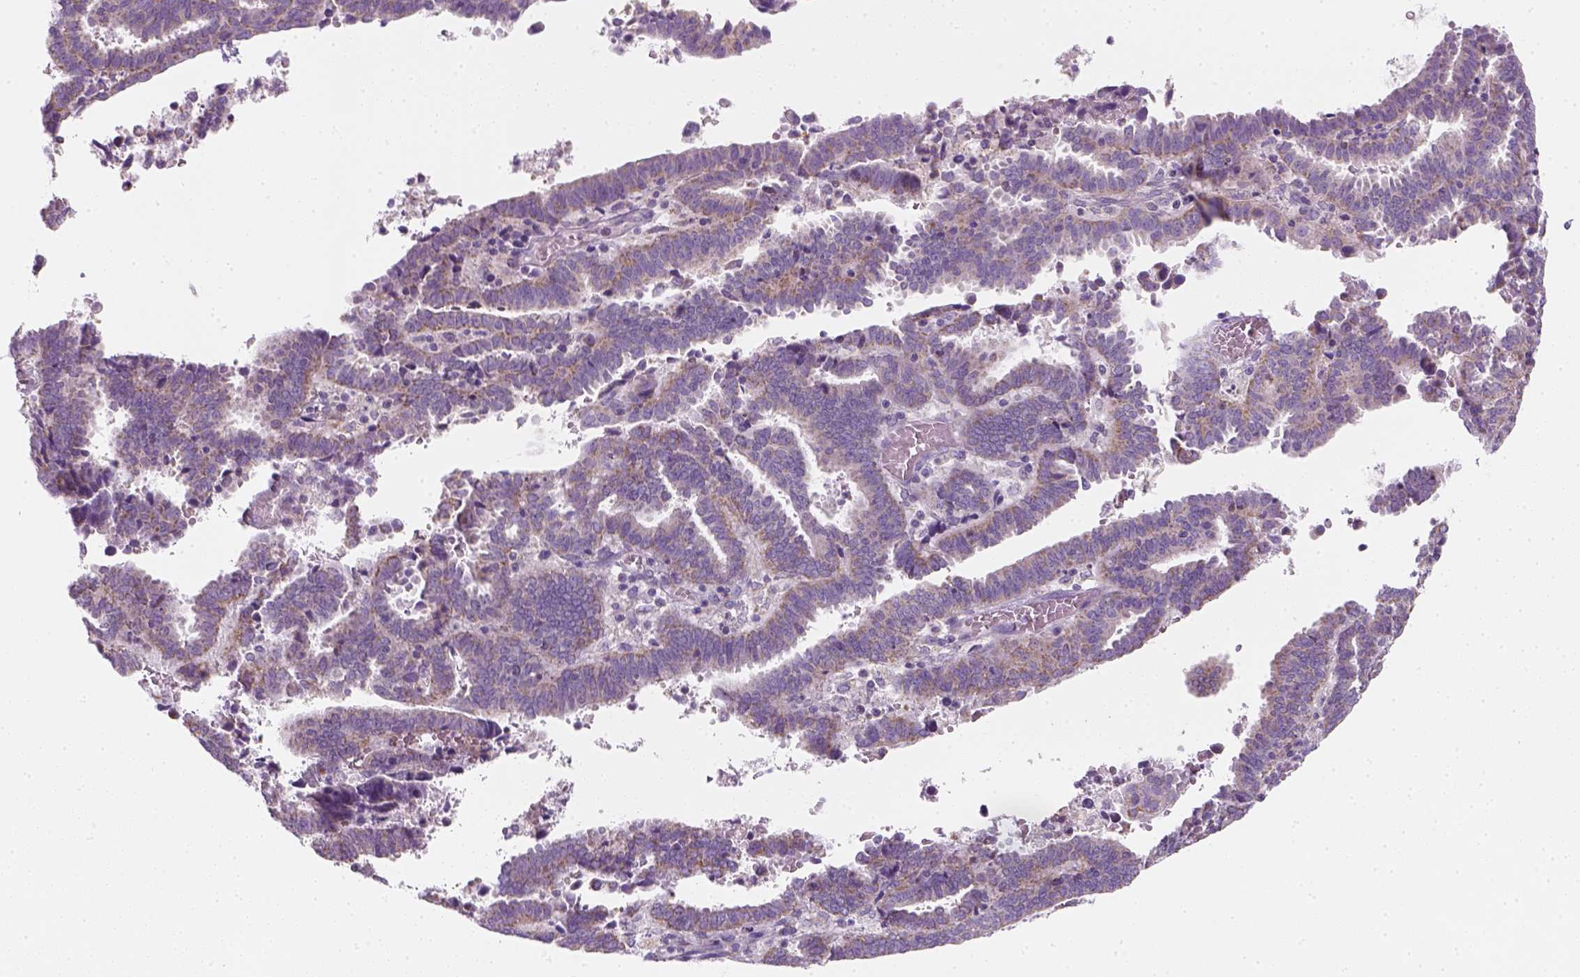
{"staining": {"intensity": "weak", "quantity": "25%-75%", "location": "cytoplasmic/membranous"}, "tissue": "endometrial cancer", "cell_type": "Tumor cells", "image_type": "cancer", "snomed": [{"axis": "morphology", "description": "Adenocarcinoma, NOS"}, {"axis": "topography", "description": "Uterus"}], "caption": "High-magnification brightfield microscopy of endometrial cancer stained with DAB (brown) and counterstained with hematoxylin (blue). tumor cells exhibit weak cytoplasmic/membranous staining is seen in approximately25%-75% of cells.", "gene": "AWAT2", "patient": {"sex": "female", "age": 83}}